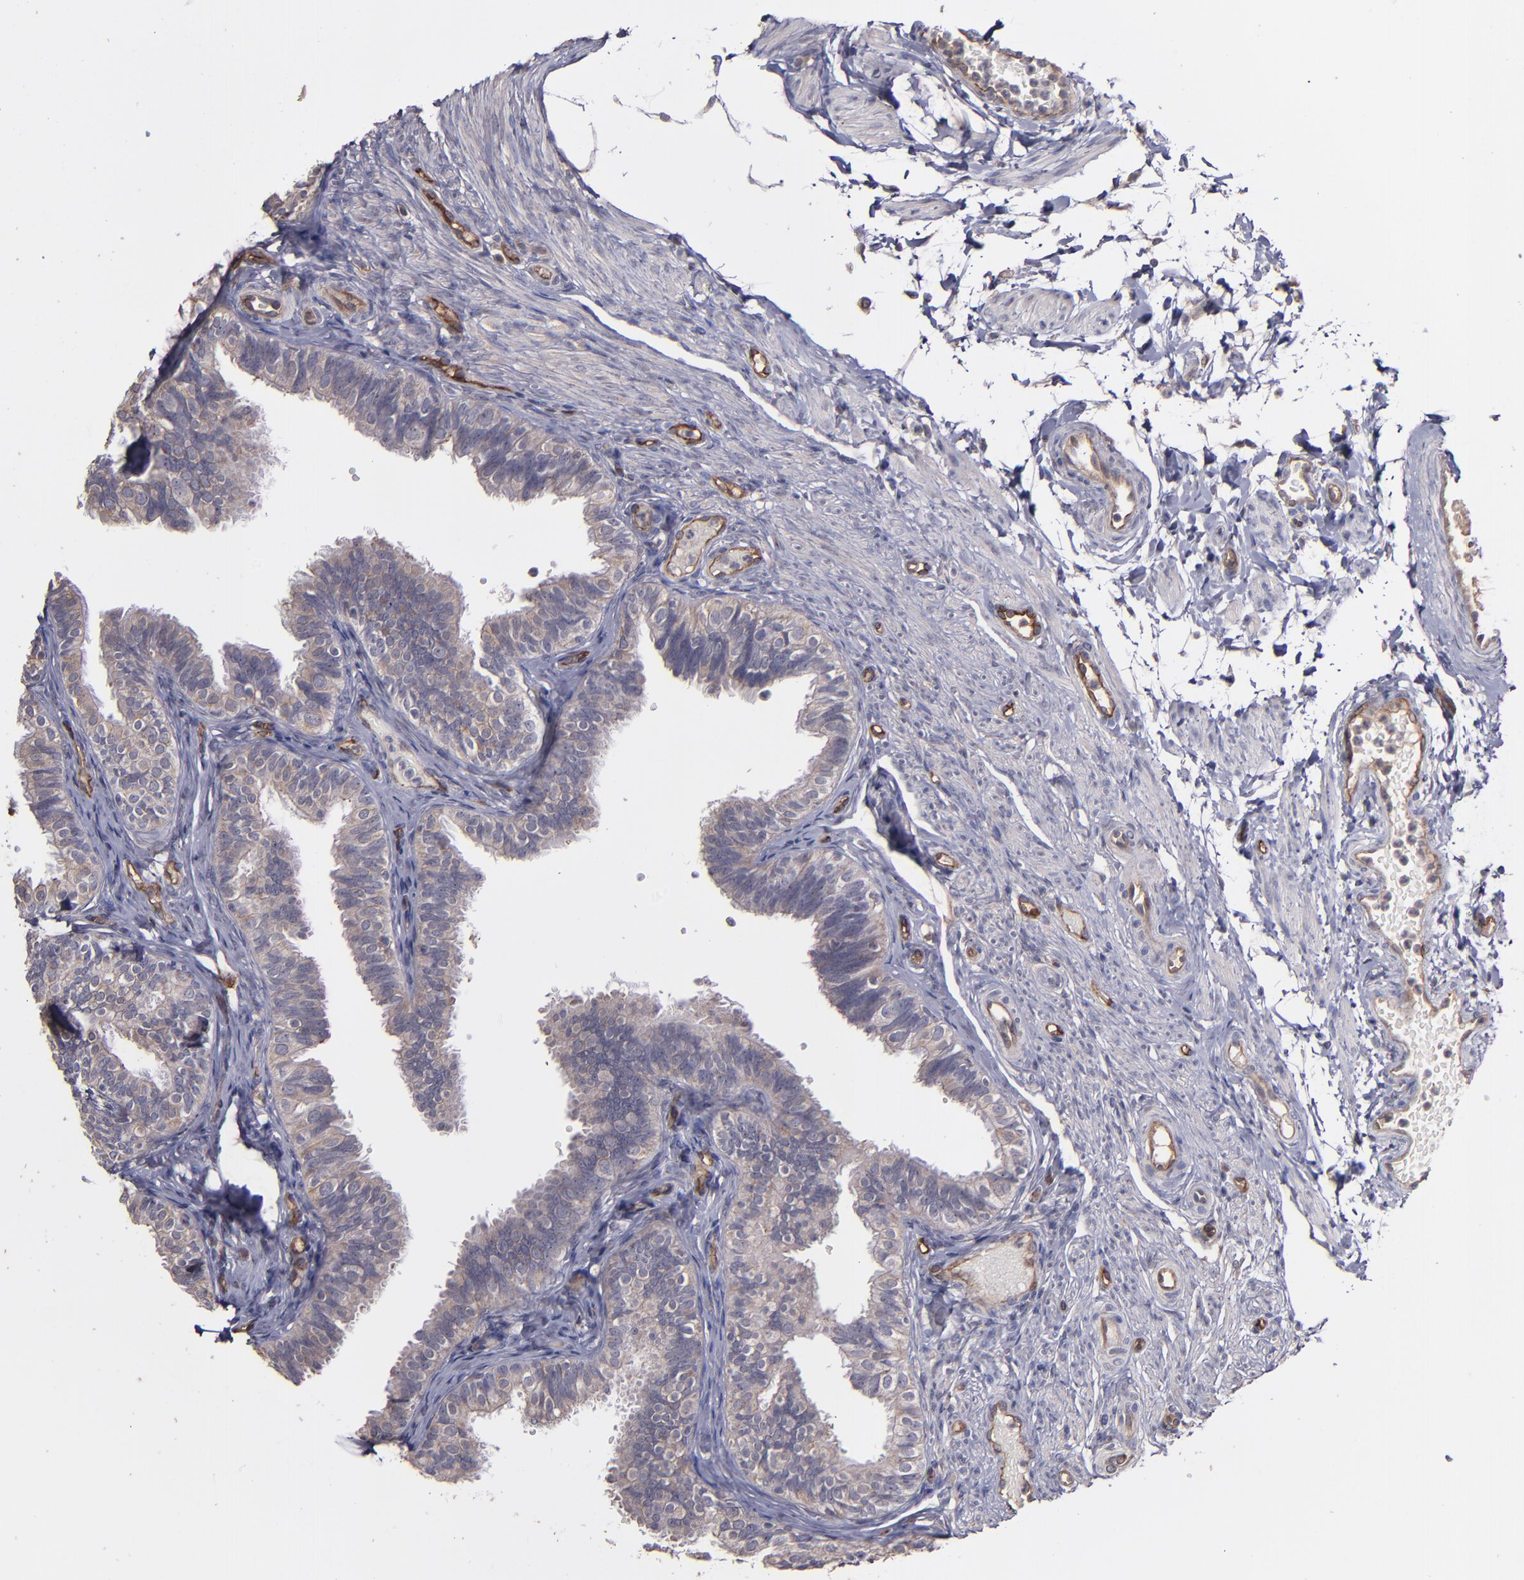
{"staining": {"intensity": "weak", "quantity": "<25%", "location": "cytoplasmic/membranous"}, "tissue": "fallopian tube", "cell_type": "Glandular cells", "image_type": "normal", "snomed": [{"axis": "morphology", "description": "Normal tissue, NOS"}, {"axis": "morphology", "description": "Dermoid, NOS"}, {"axis": "topography", "description": "Fallopian tube"}], "caption": "The photomicrograph shows no staining of glandular cells in unremarkable fallopian tube.", "gene": "ICAM1", "patient": {"sex": "female", "age": 33}}